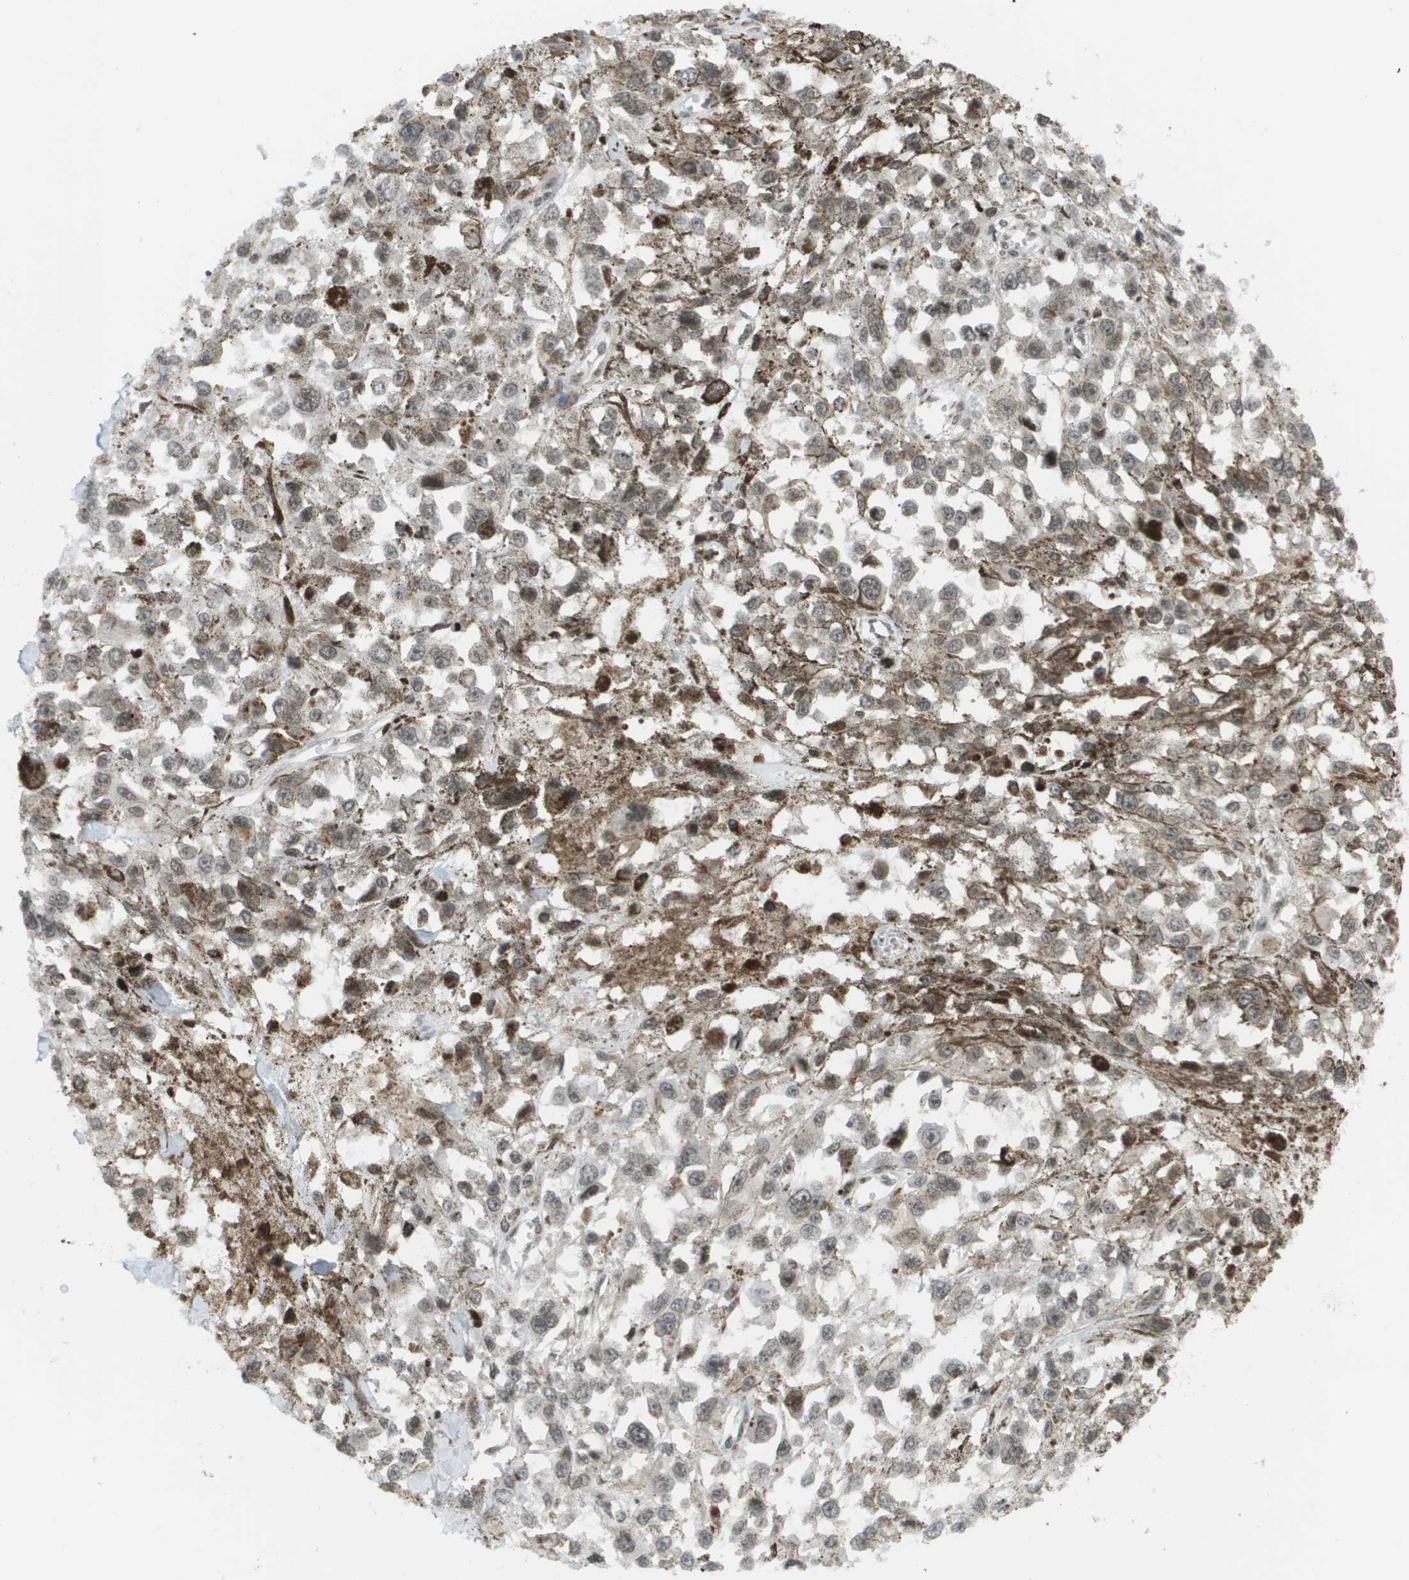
{"staining": {"intensity": "weak", "quantity": ">75%", "location": "cytoplasmic/membranous"}, "tissue": "melanoma", "cell_type": "Tumor cells", "image_type": "cancer", "snomed": [{"axis": "morphology", "description": "Malignant melanoma, Metastatic site"}, {"axis": "topography", "description": "Lymph node"}], "caption": "Melanoma tissue displays weak cytoplasmic/membranous positivity in approximately >75% of tumor cells, visualized by immunohistochemistry.", "gene": "EVC", "patient": {"sex": "male", "age": 59}}